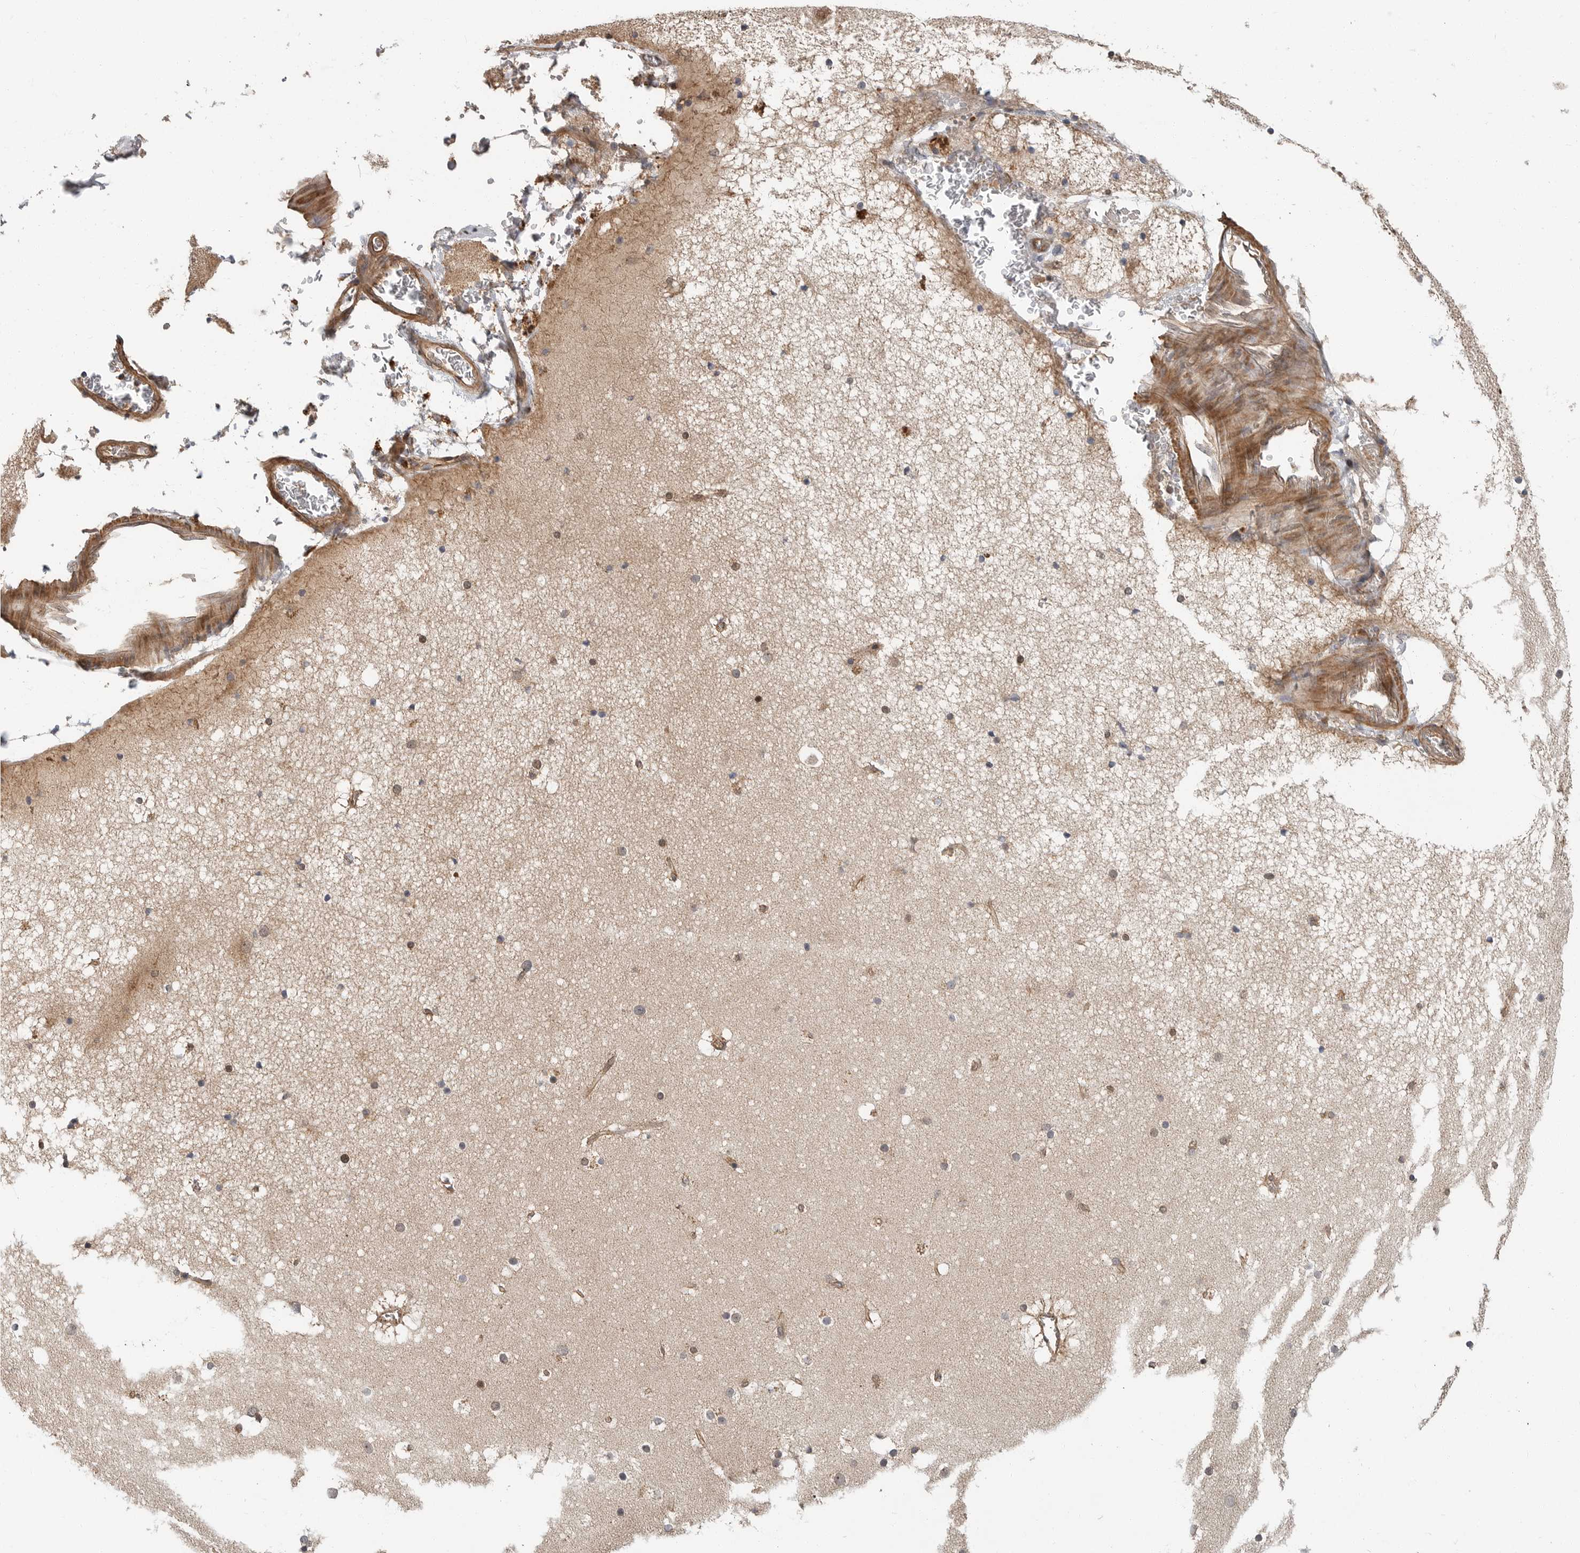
{"staining": {"intensity": "moderate", "quantity": ">75%", "location": "cytoplasmic/membranous"}, "tissue": "cerebral cortex", "cell_type": "Endothelial cells", "image_type": "normal", "snomed": [{"axis": "morphology", "description": "Normal tissue, NOS"}, {"axis": "topography", "description": "Cerebral cortex"}], "caption": "Endothelial cells reveal medium levels of moderate cytoplasmic/membranous staining in about >75% of cells in unremarkable cerebral cortex.", "gene": "STRAP", "patient": {"sex": "male", "age": 57}}